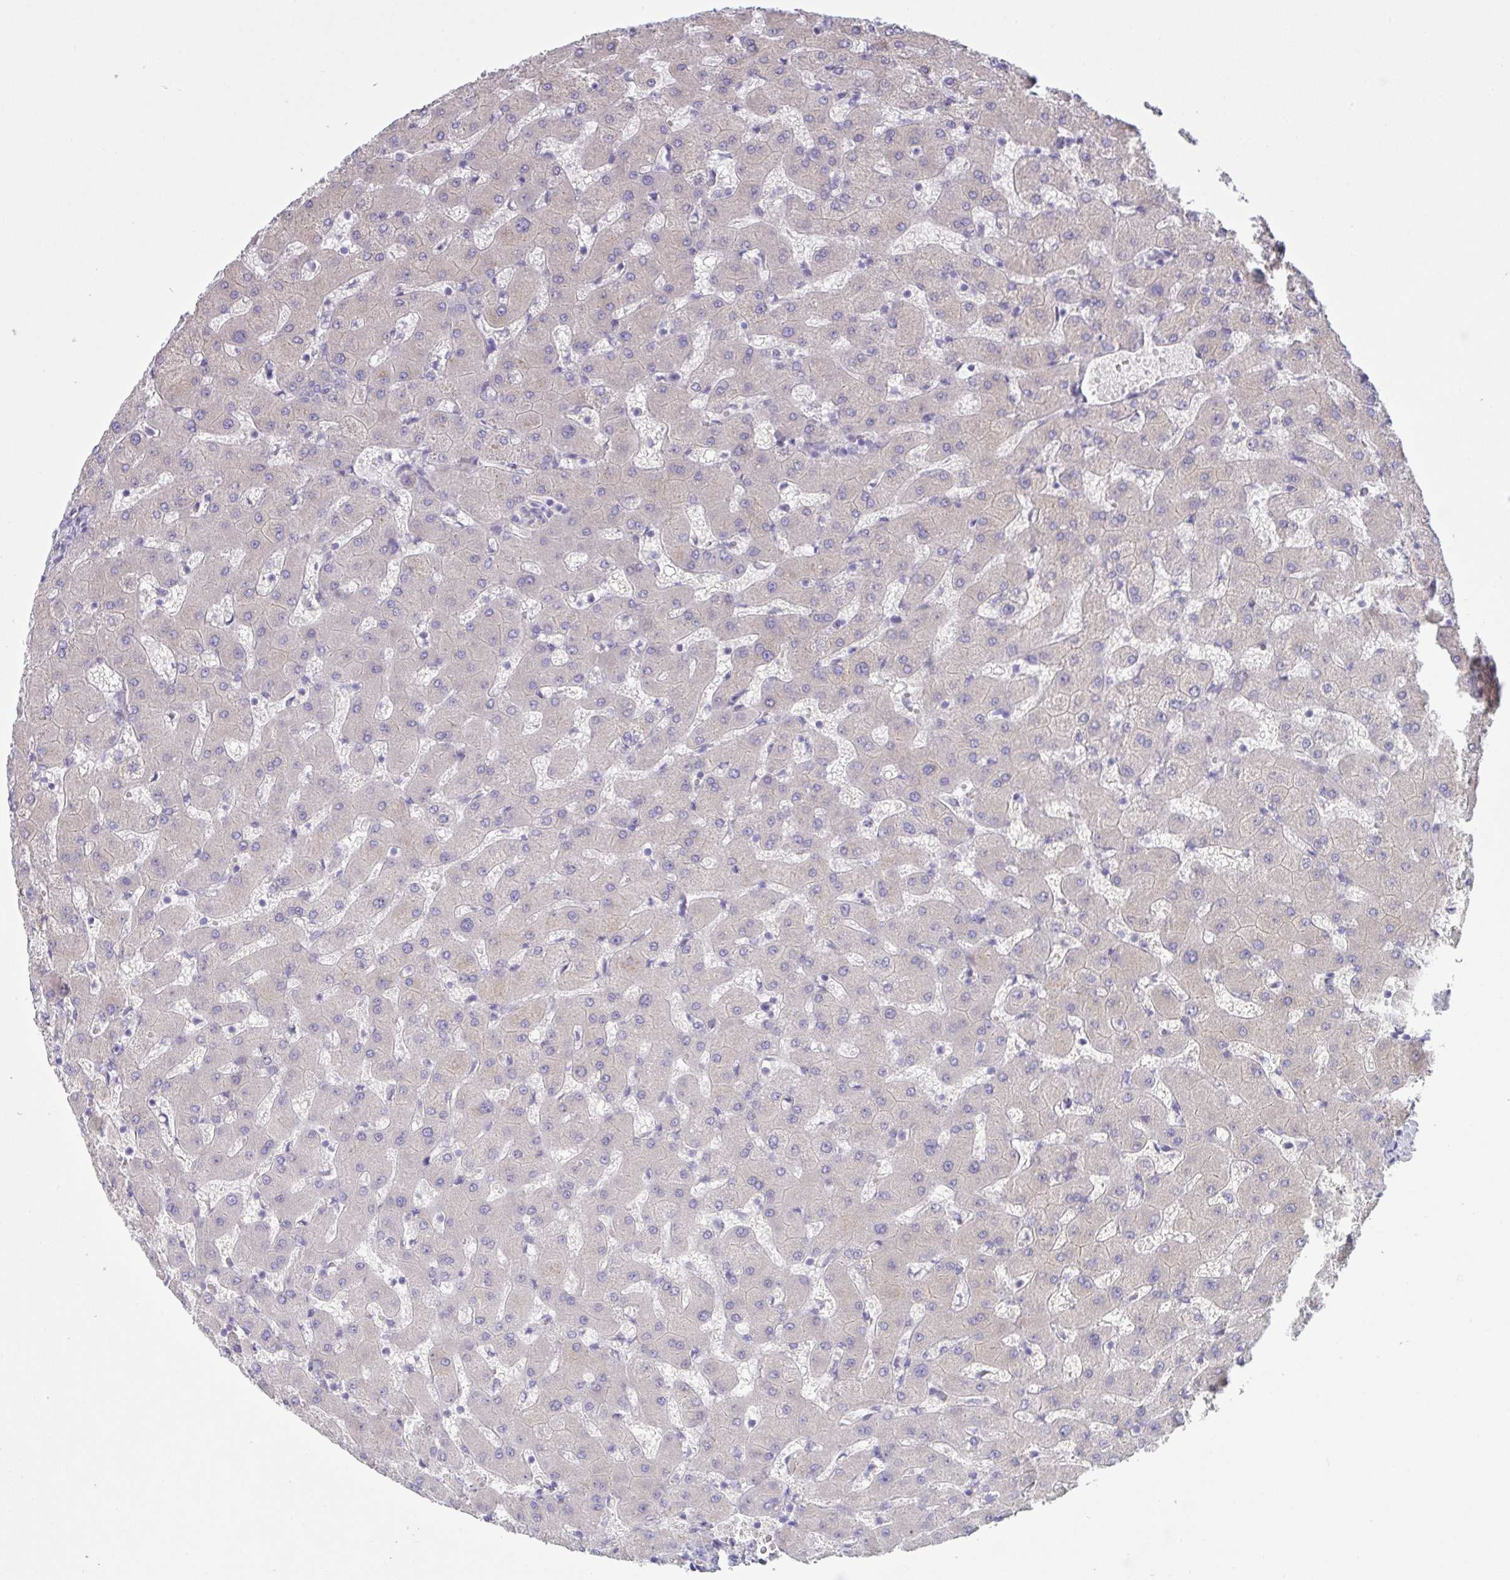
{"staining": {"intensity": "moderate", "quantity": "25%-75%", "location": "cytoplasmic/membranous"}, "tissue": "liver", "cell_type": "Cholangiocytes", "image_type": "normal", "snomed": [{"axis": "morphology", "description": "Normal tissue, NOS"}, {"axis": "topography", "description": "Liver"}], "caption": "About 25%-75% of cholangiocytes in normal human liver show moderate cytoplasmic/membranous protein expression as visualized by brown immunohistochemical staining.", "gene": "TENT5D", "patient": {"sex": "female", "age": 63}}